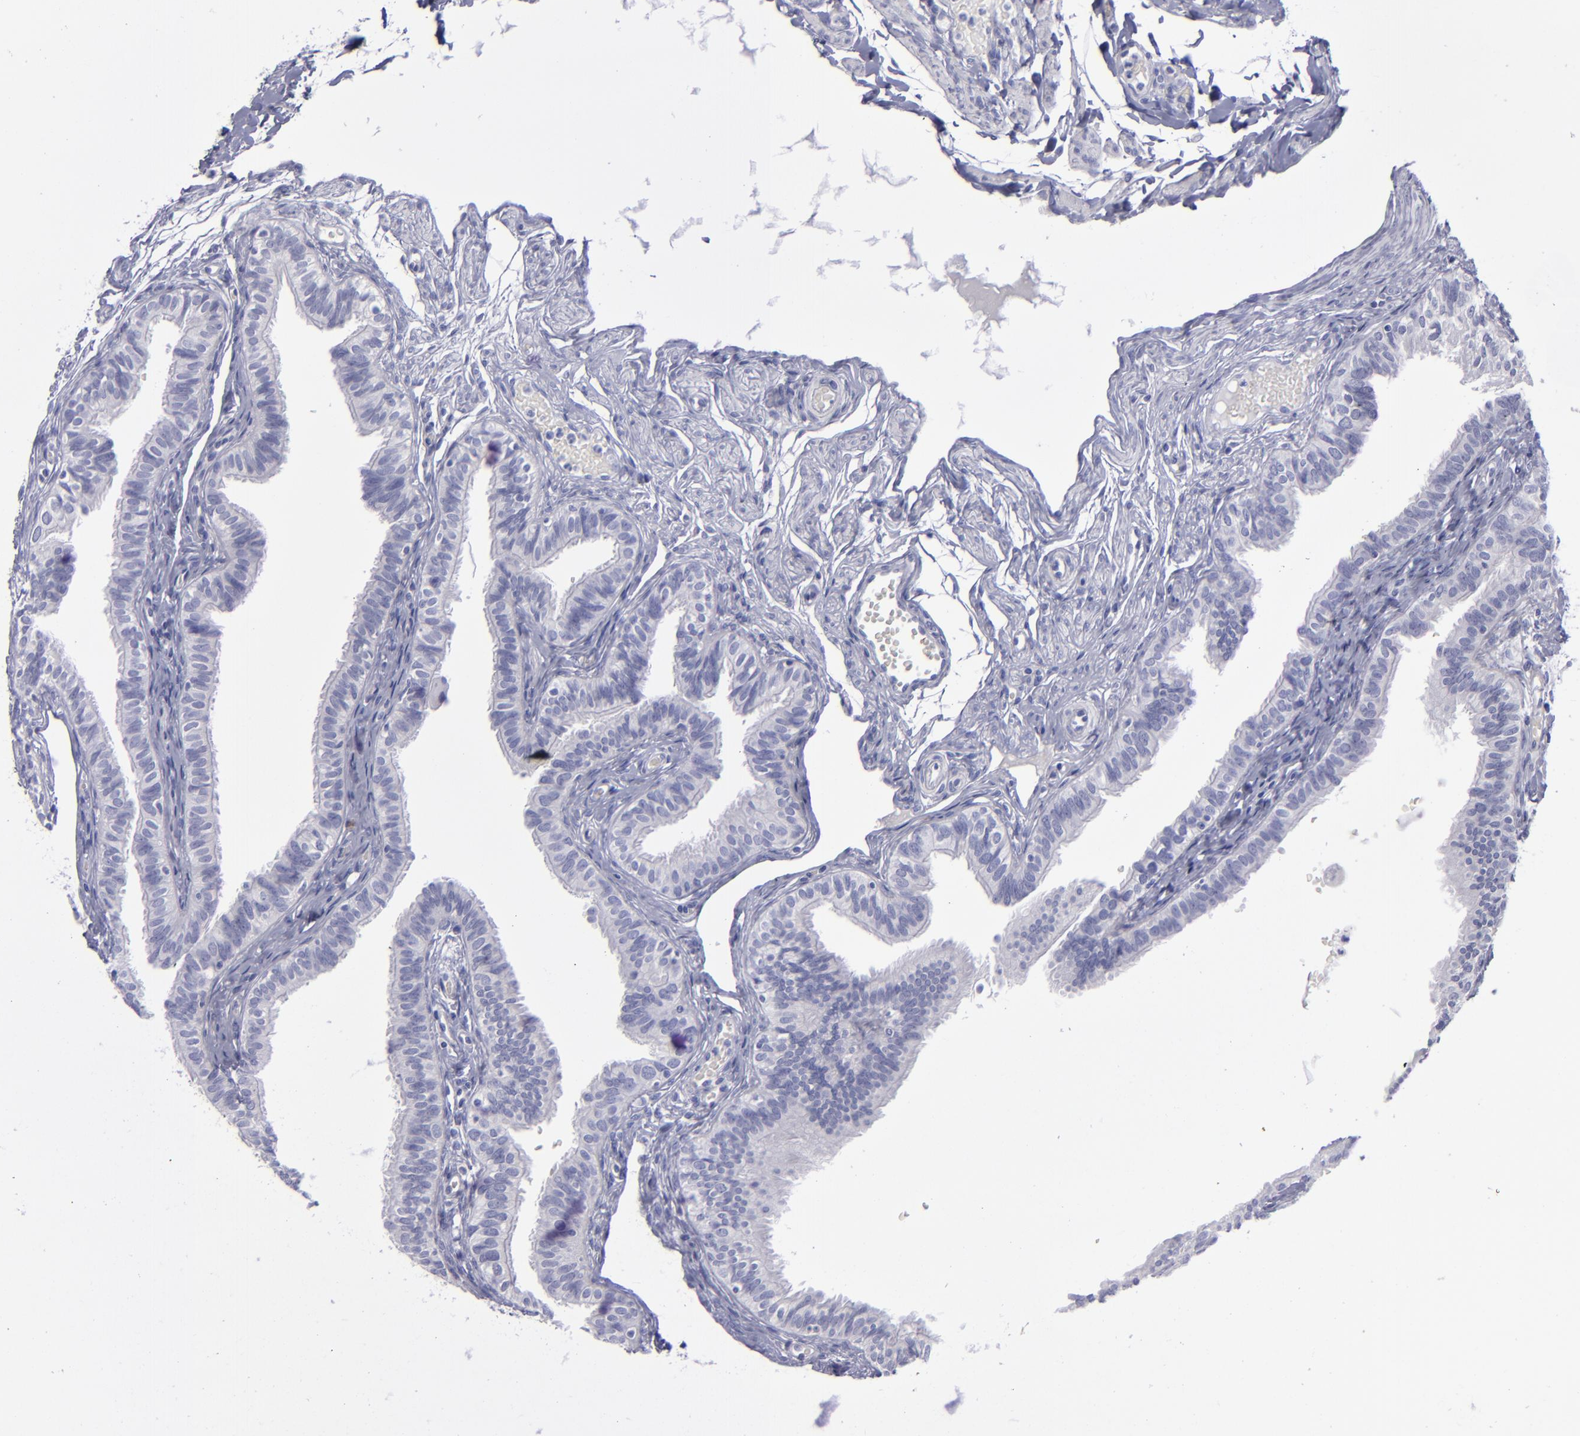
{"staining": {"intensity": "negative", "quantity": "none", "location": "none"}, "tissue": "fallopian tube", "cell_type": "Glandular cells", "image_type": "normal", "snomed": [{"axis": "morphology", "description": "Normal tissue, NOS"}, {"axis": "morphology", "description": "Dermoid, NOS"}, {"axis": "topography", "description": "Fallopian tube"}], "caption": "Immunohistochemistry of normal human fallopian tube shows no expression in glandular cells.", "gene": "CD22", "patient": {"sex": "female", "age": 33}}